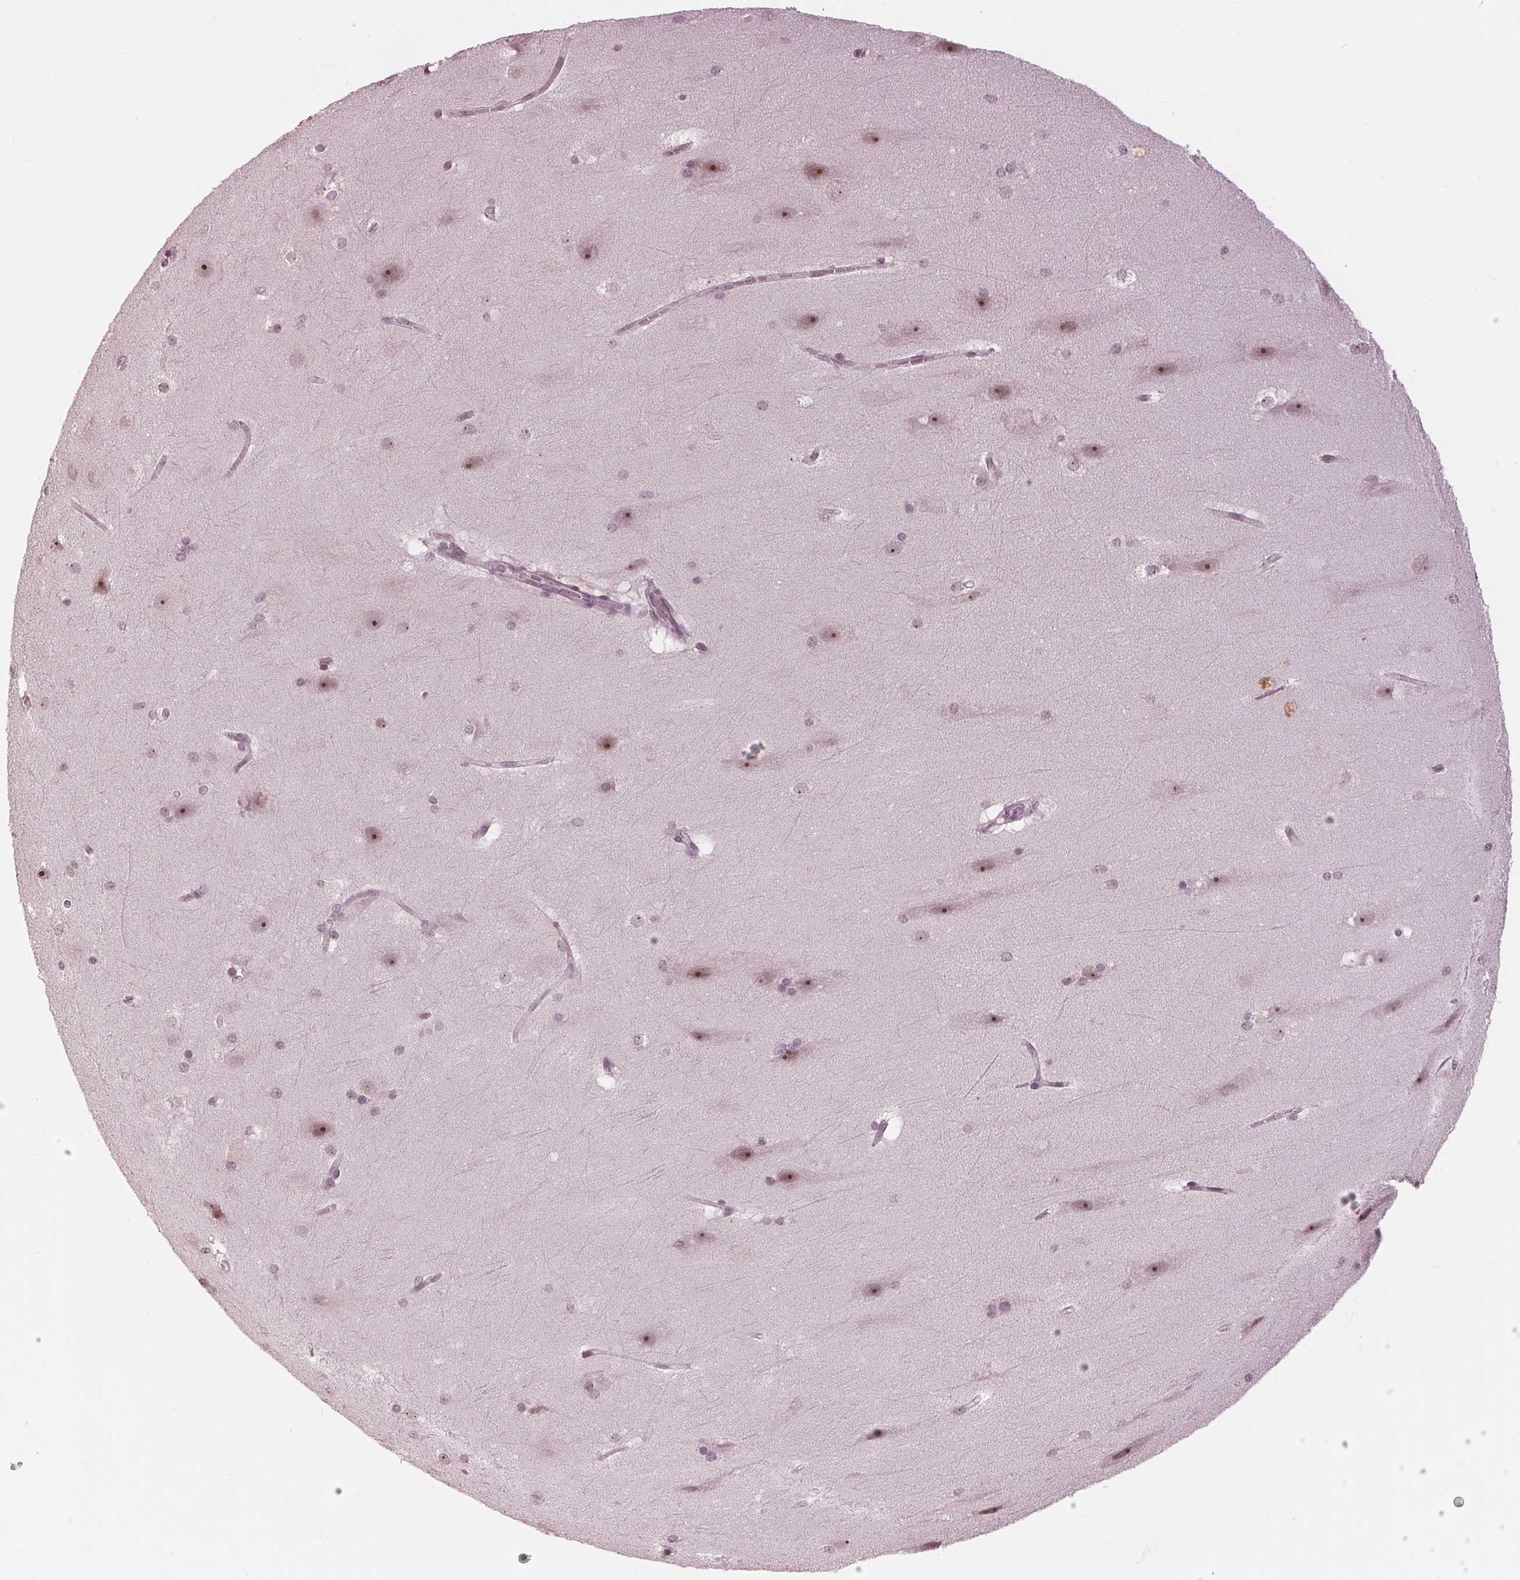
{"staining": {"intensity": "weak", "quantity": "<25%", "location": "nuclear"}, "tissue": "hippocampus", "cell_type": "Glial cells", "image_type": "normal", "snomed": [{"axis": "morphology", "description": "Normal tissue, NOS"}, {"axis": "topography", "description": "Cerebral cortex"}, {"axis": "topography", "description": "Hippocampus"}], "caption": "The micrograph shows no staining of glial cells in unremarkable hippocampus.", "gene": "SLX4", "patient": {"sex": "female", "age": 19}}